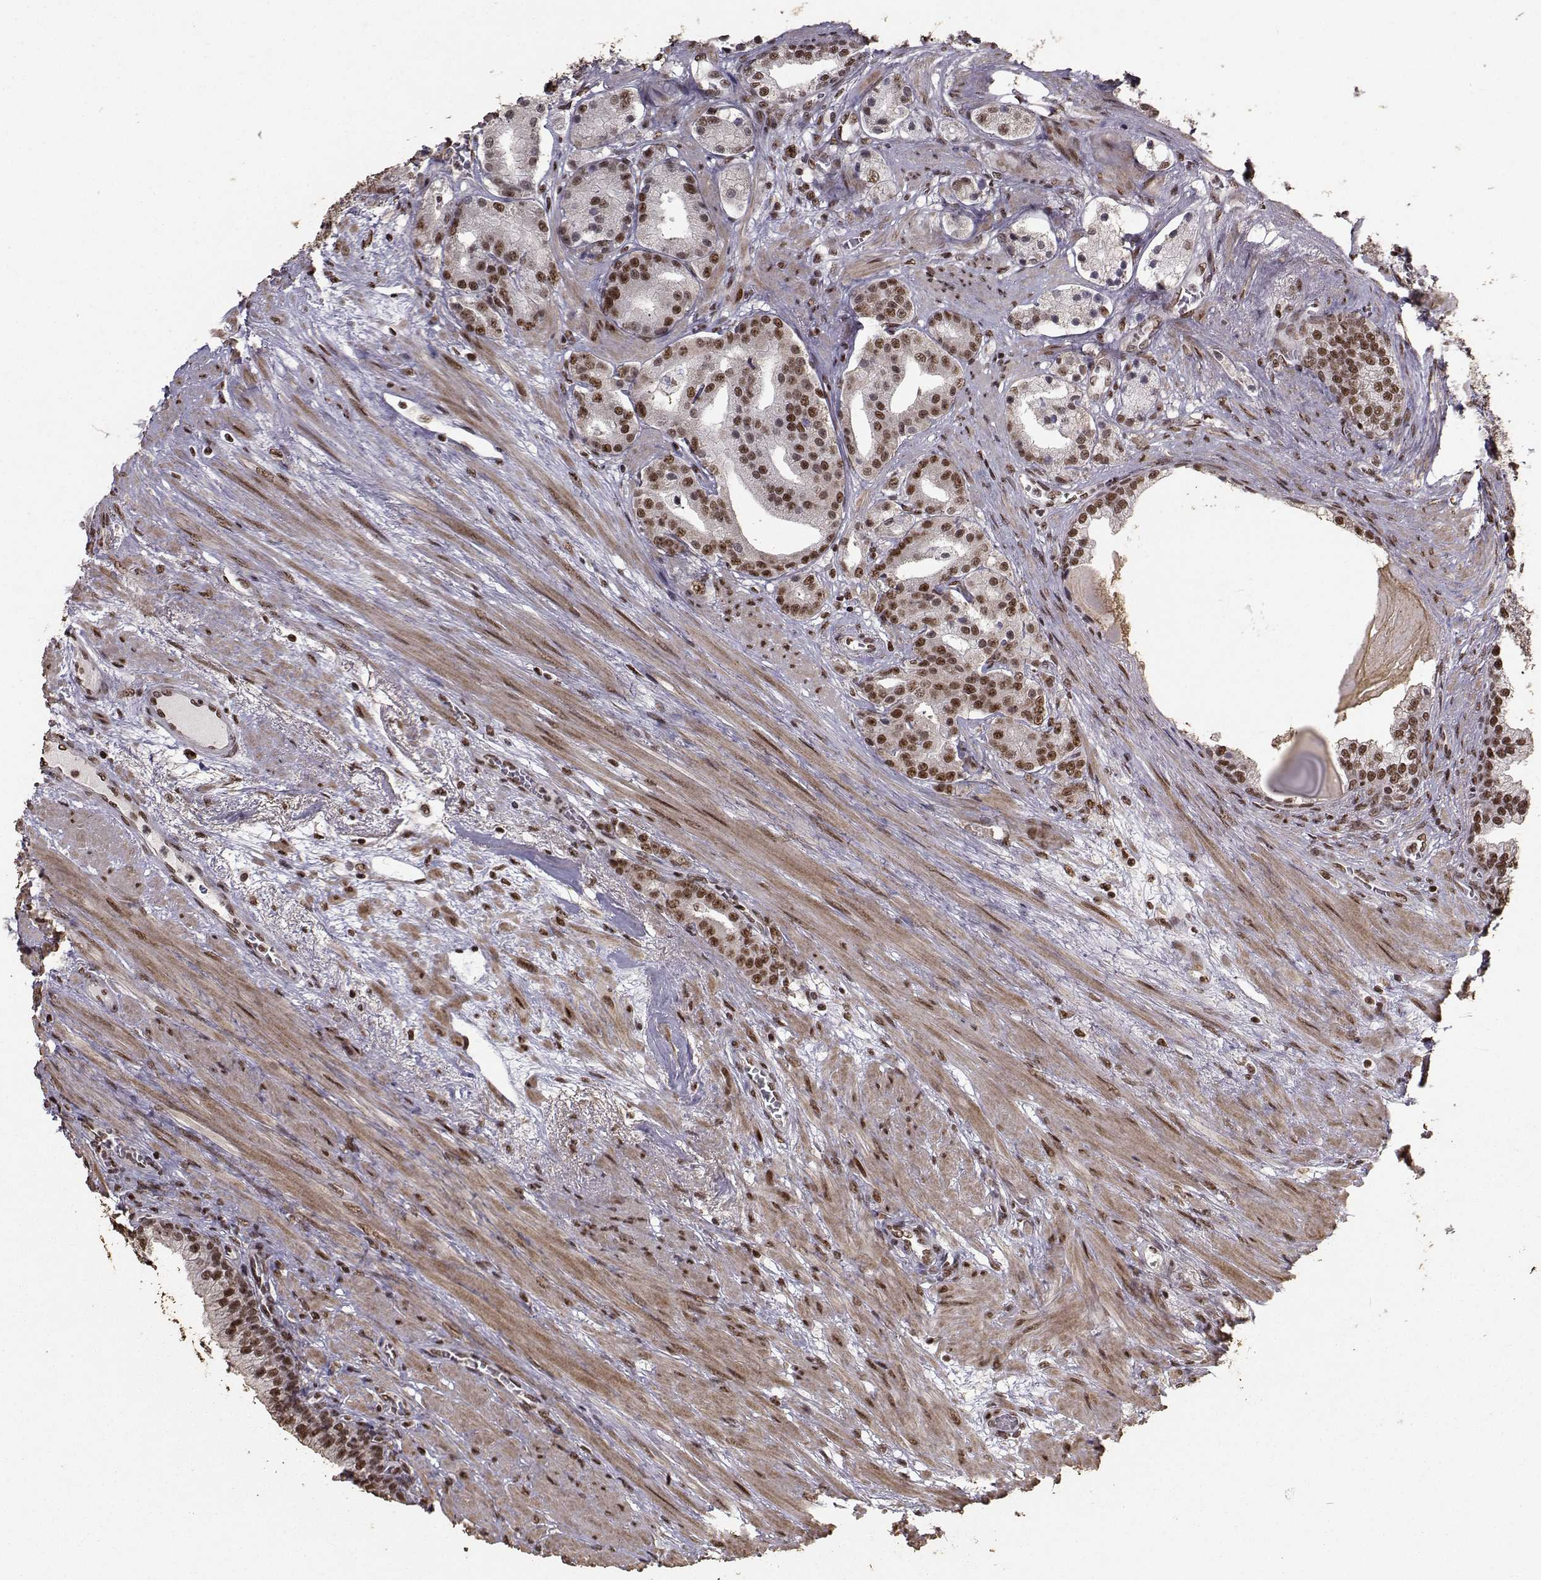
{"staining": {"intensity": "strong", "quantity": ">75%", "location": "nuclear"}, "tissue": "prostate cancer", "cell_type": "Tumor cells", "image_type": "cancer", "snomed": [{"axis": "morphology", "description": "Adenocarcinoma, NOS"}, {"axis": "topography", "description": "Prostate"}], "caption": "Brown immunohistochemical staining in human prostate cancer (adenocarcinoma) exhibits strong nuclear staining in approximately >75% of tumor cells.", "gene": "SF1", "patient": {"sex": "male", "age": 69}}